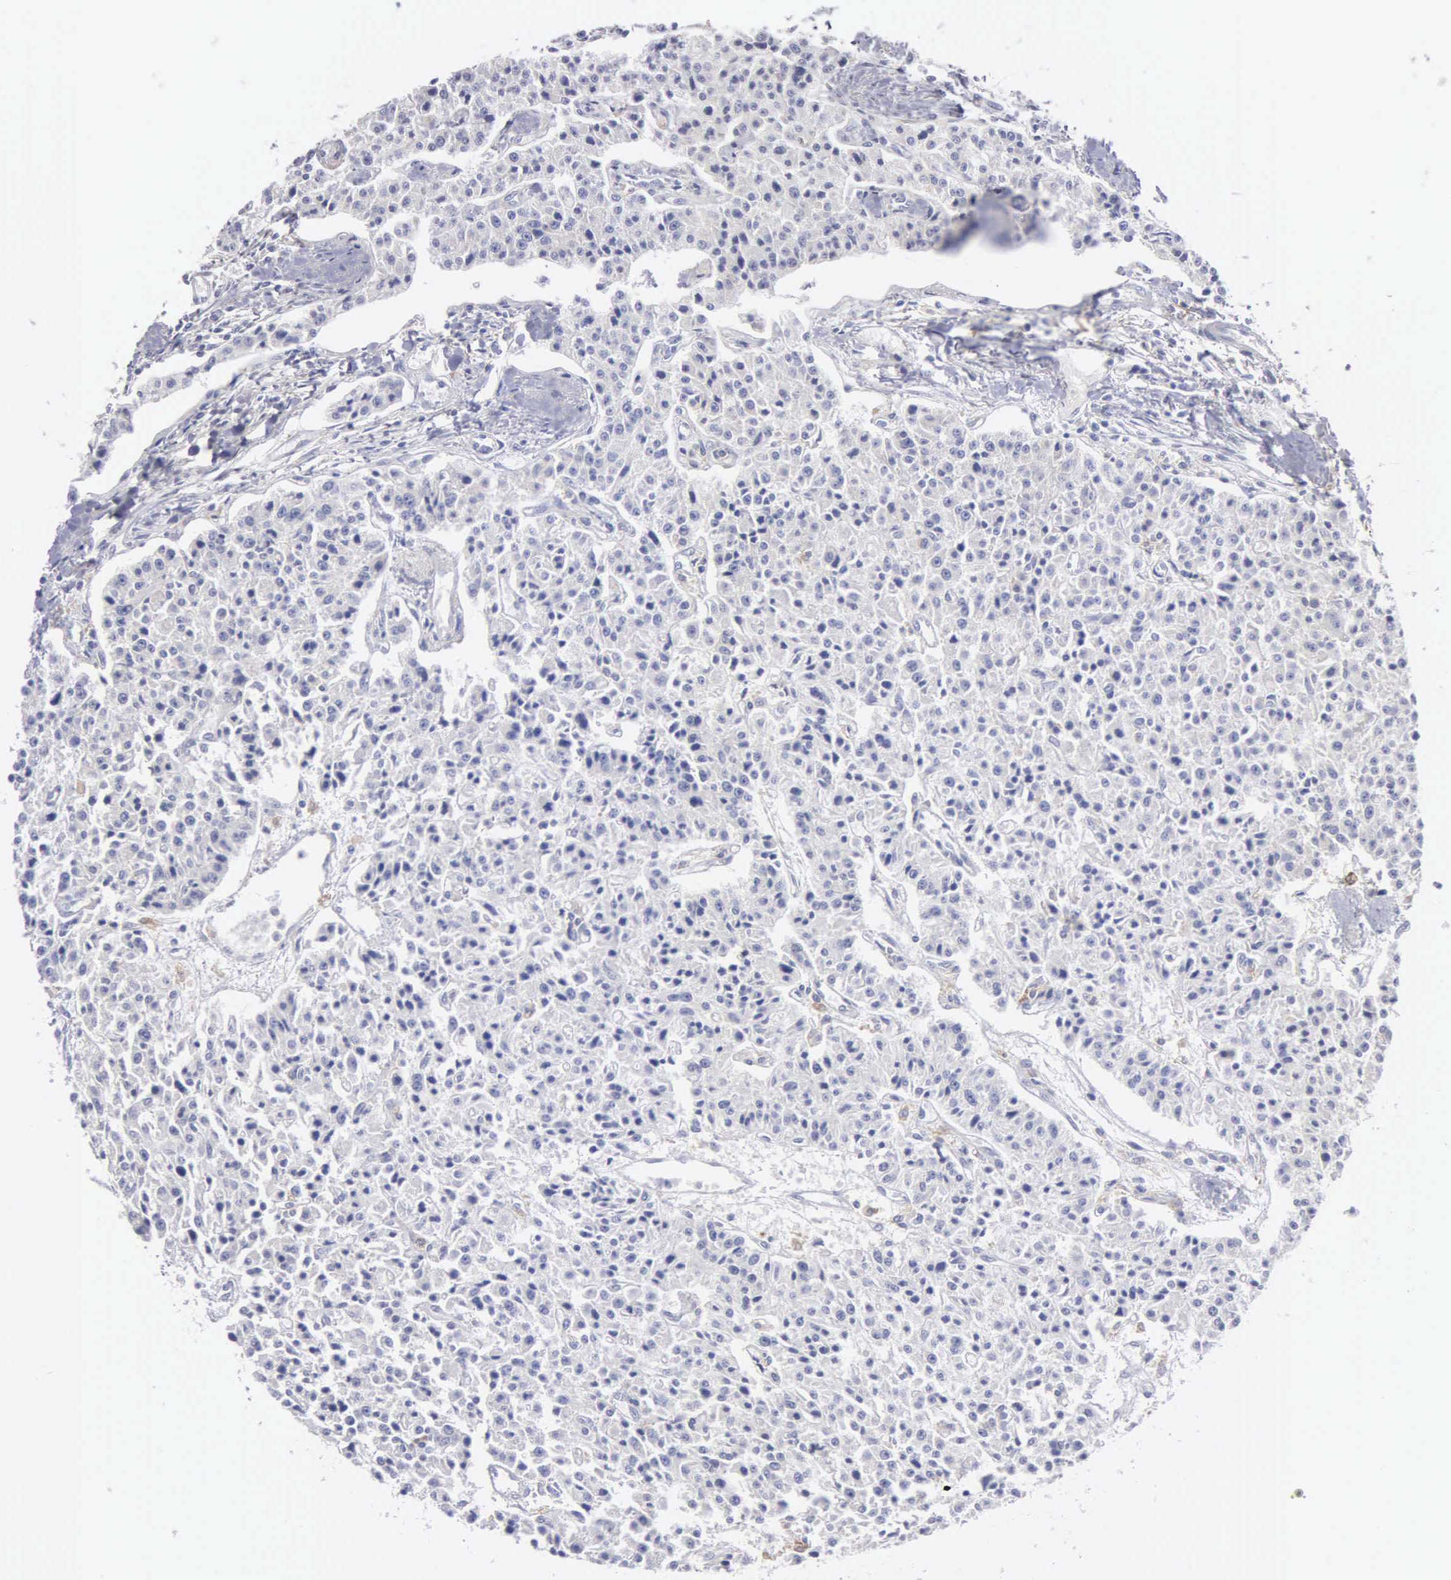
{"staining": {"intensity": "negative", "quantity": "none", "location": "none"}, "tissue": "carcinoid", "cell_type": "Tumor cells", "image_type": "cancer", "snomed": [{"axis": "morphology", "description": "Carcinoid, malignant, NOS"}, {"axis": "topography", "description": "Stomach"}], "caption": "Tumor cells show no significant protein staining in malignant carcinoid.", "gene": "PTGS2", "patient": {"sex": "female", "age": 76}}